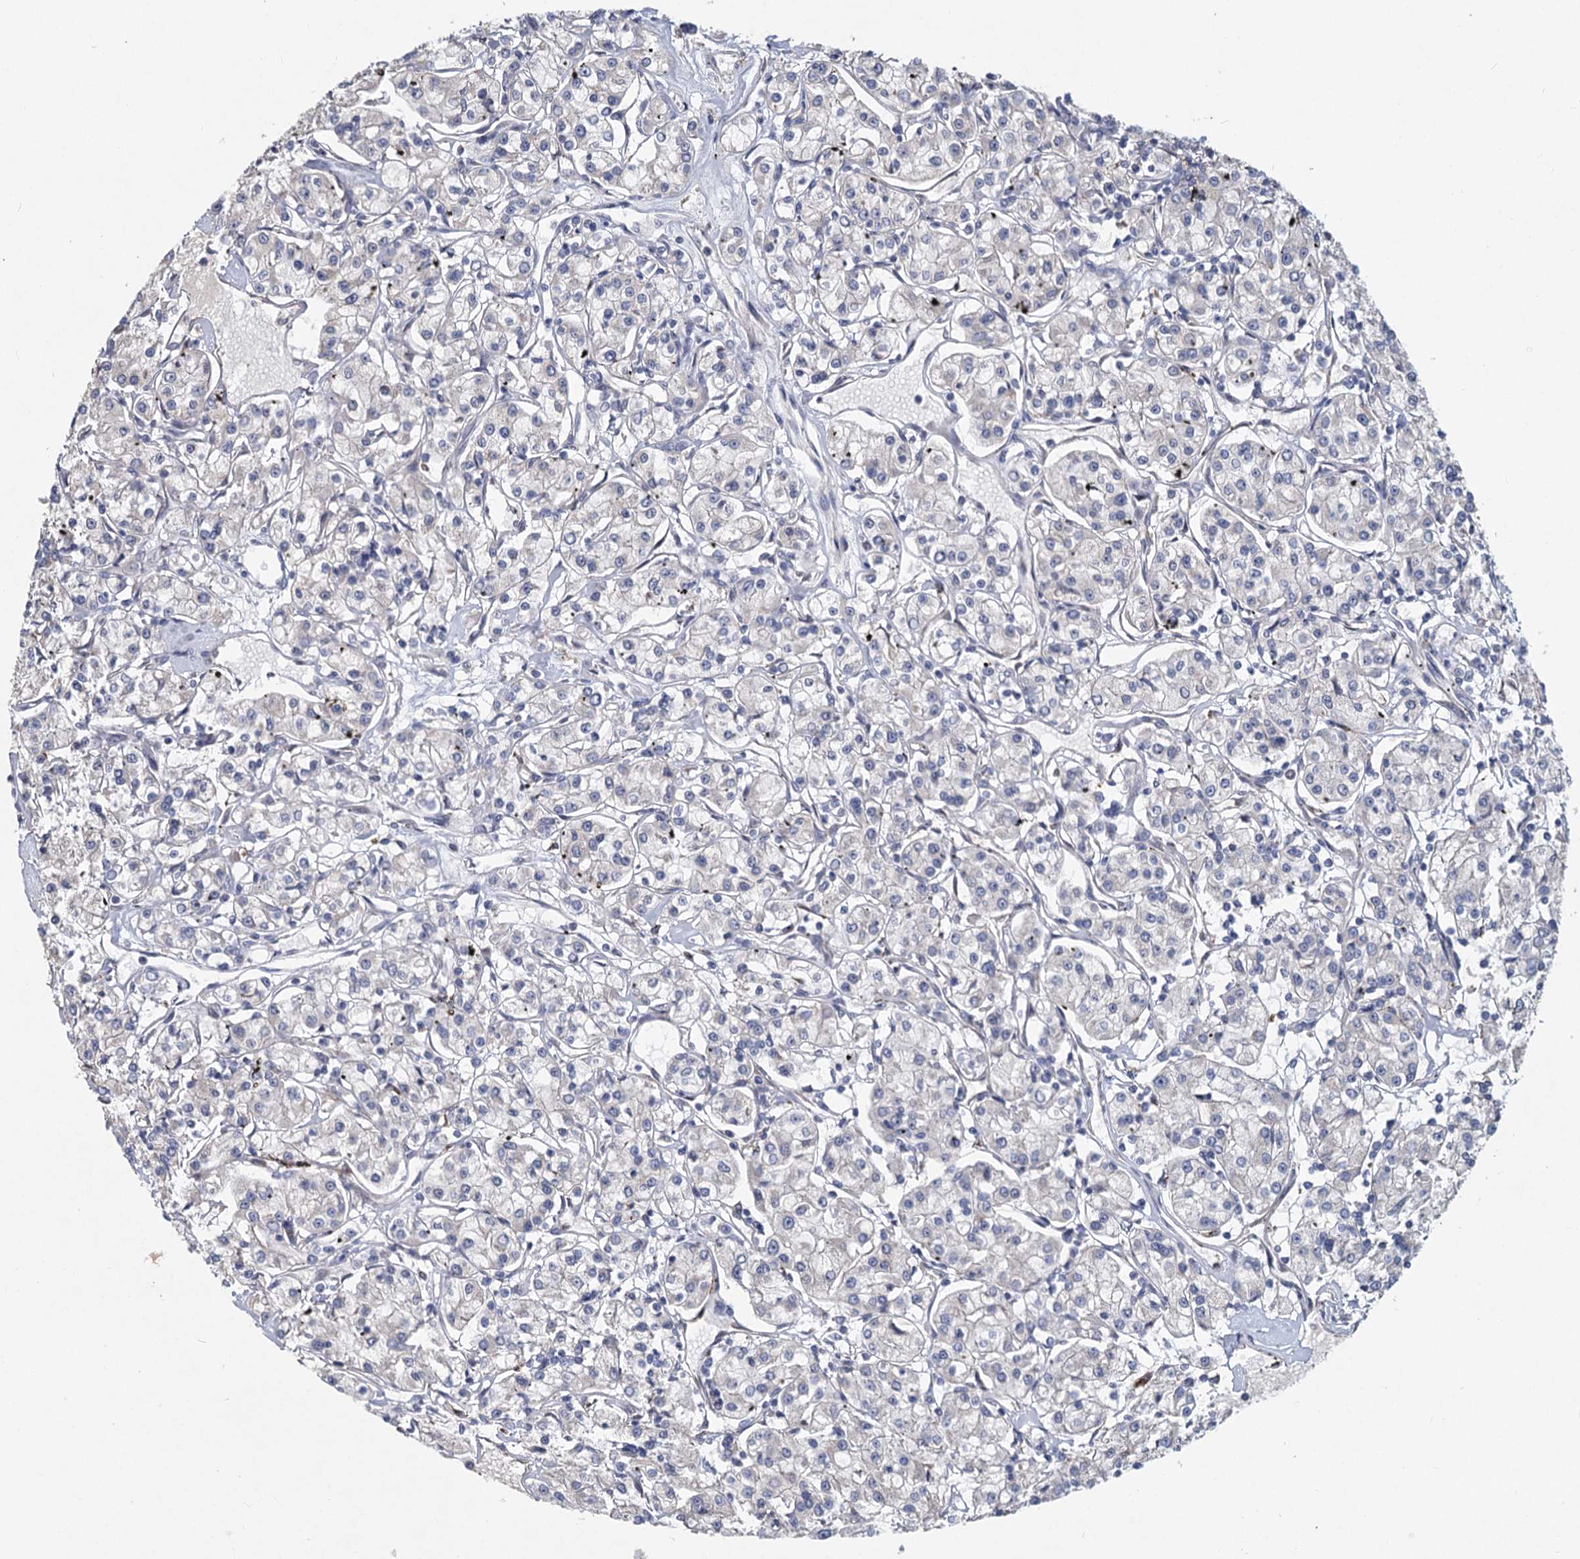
{"staining": {"intensity": "negative", "quantity": "none", "location": "none"}, "tissue": "renal cancer", "cell_type": "Tumor cells", "image_type": "cancer", "snomed": [{"axis": "morphology", "description": "Adenocarcinoma, NOS"}, {"axis": "topography", "description": "Kidney"}], "caption": "An immunohistochemistry (IHC) micrograph of renal cancer is shown. There is no staining in tumor cells of renal cancer.", "gene": "HES2", "patient": {"sex": "female", "age": 59}}